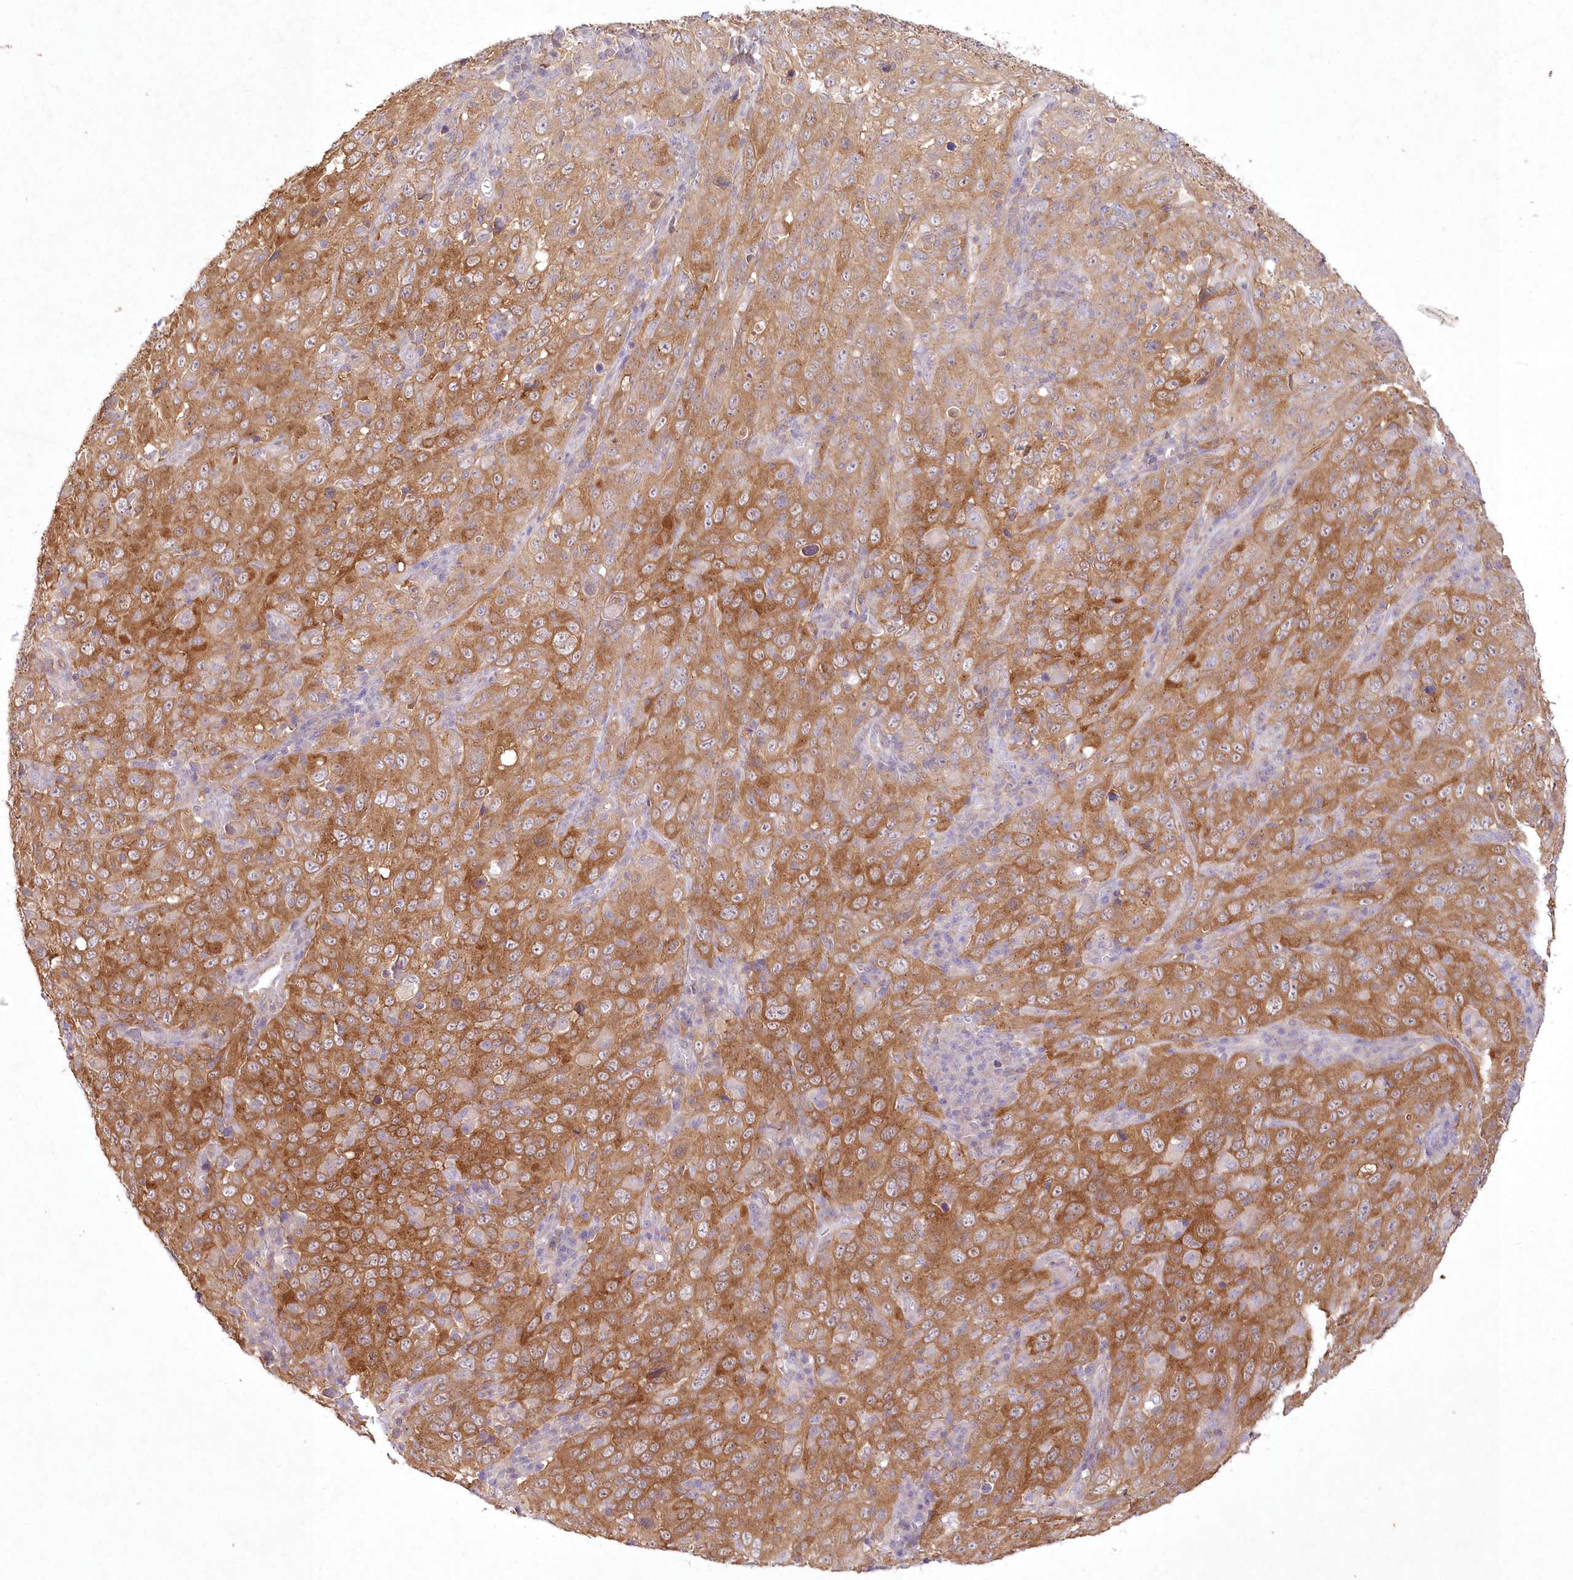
{"staining": {"intensity": "moderate", "quantity": ">75%", "location": "cytoplasmic/membranous"}, "tissue": "cervical cancer", "cell_type": "Tumor cells", "image_type": "cancer", "snomed": [{"axis": "morphology", "description": "Squamous cell carcinoma, NOS"}, {"axis": "topography", "description": "Cervix"}], "caption": "DAB immunohistochemical staining of cervical squamous cell carcinoma displays moderate cytoplasmic/membranous protein staining in about >75% of tumor cells.", "gene": "INPP4B", "patient": {"sex": "female", "age": 46}}